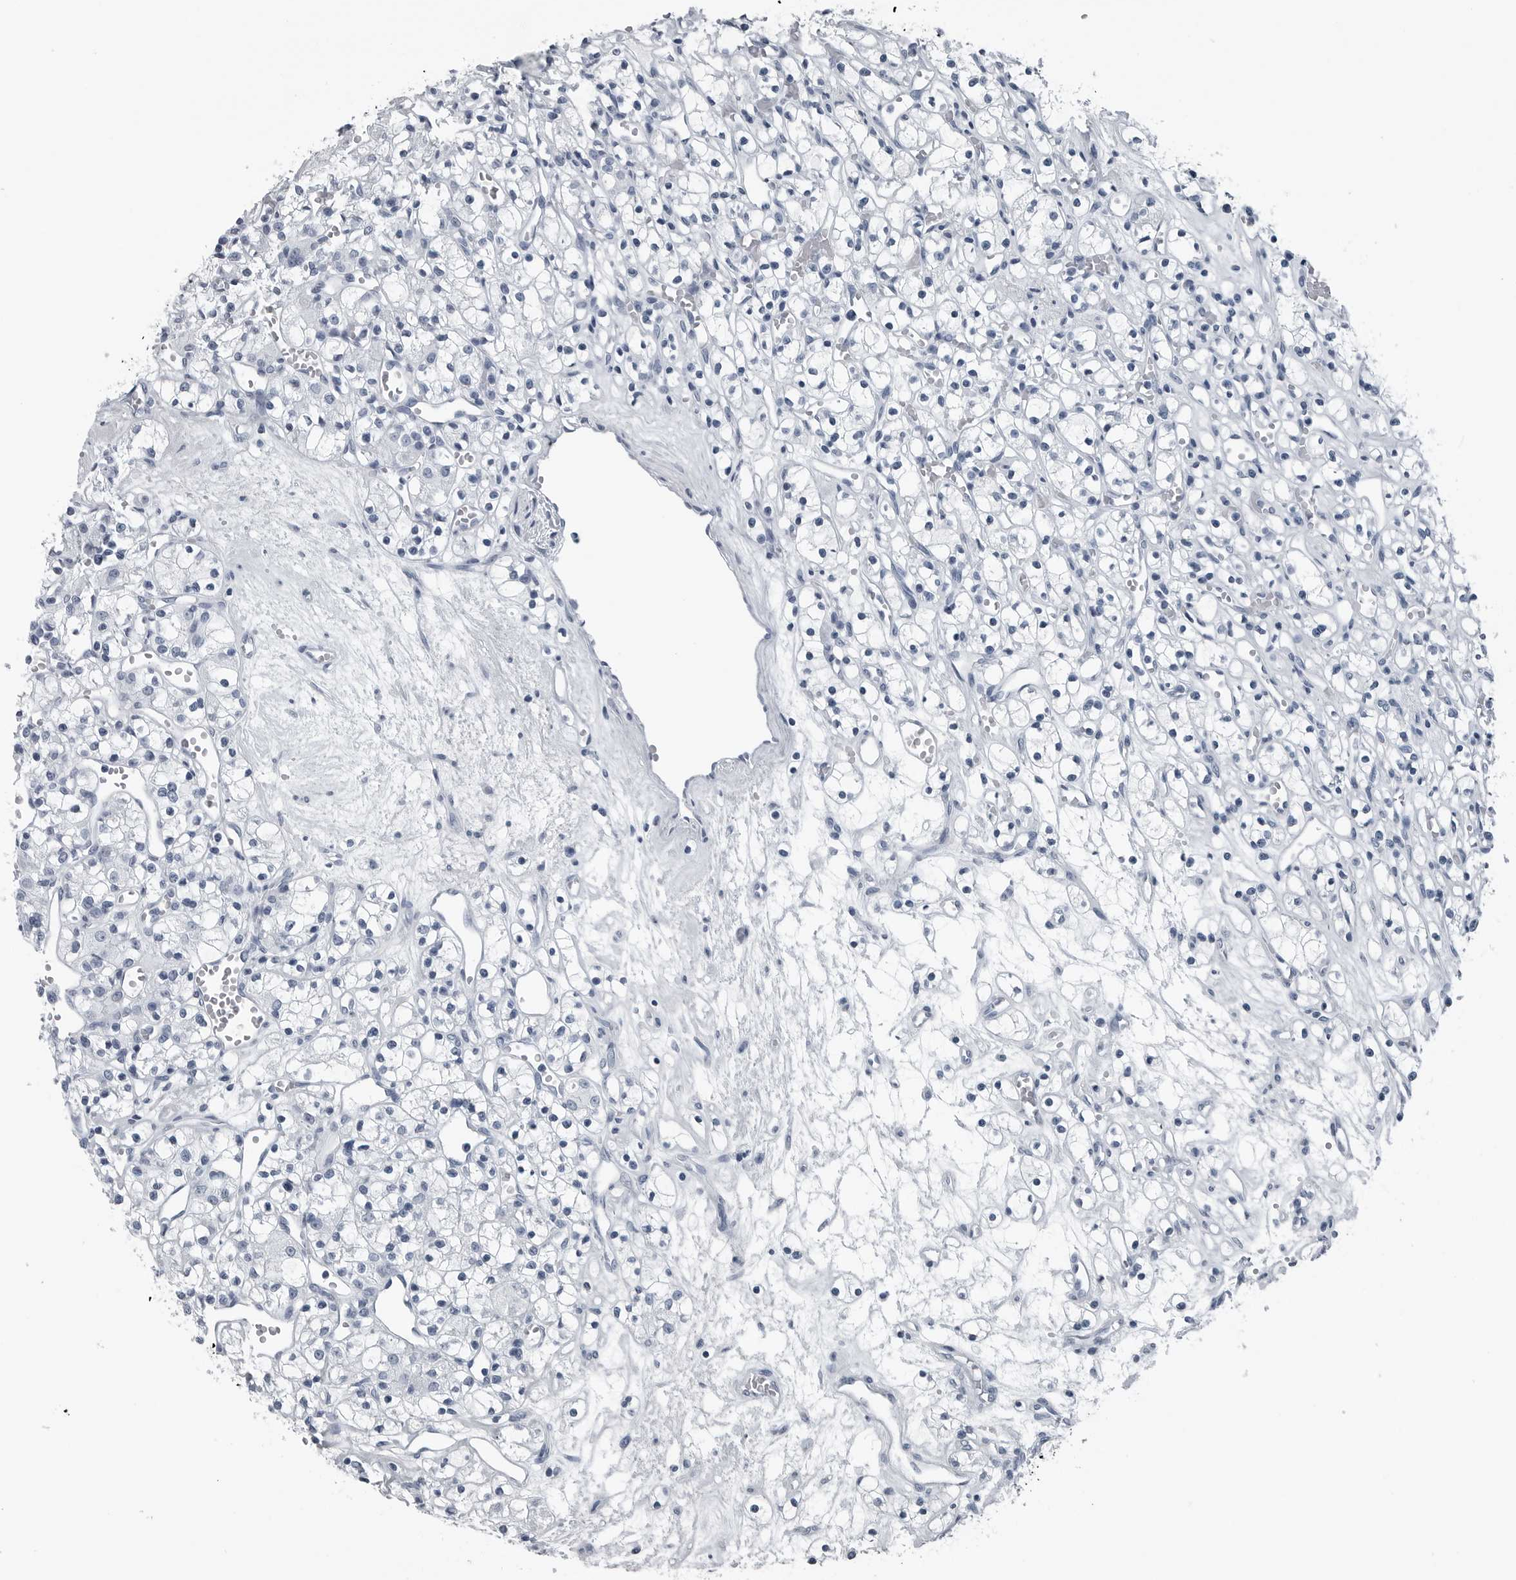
{"staining": {"intensity": "negative", "quantity": "none", "location": "none"}, "tissue": "renal cancer", "cell_type": "Tumor cells", "image_type": "cancer", "snomed": [{"axis": "morphology", "description": "Adenocarcinoma, NOS"}, {"axis": "topography", "description": "Kidney"}], "caption": "Tumor cells show no significant staining in adenocarcinoma (renal).", "gene": "SPINK1", "patient": {"sex": "female", "age": 59}}